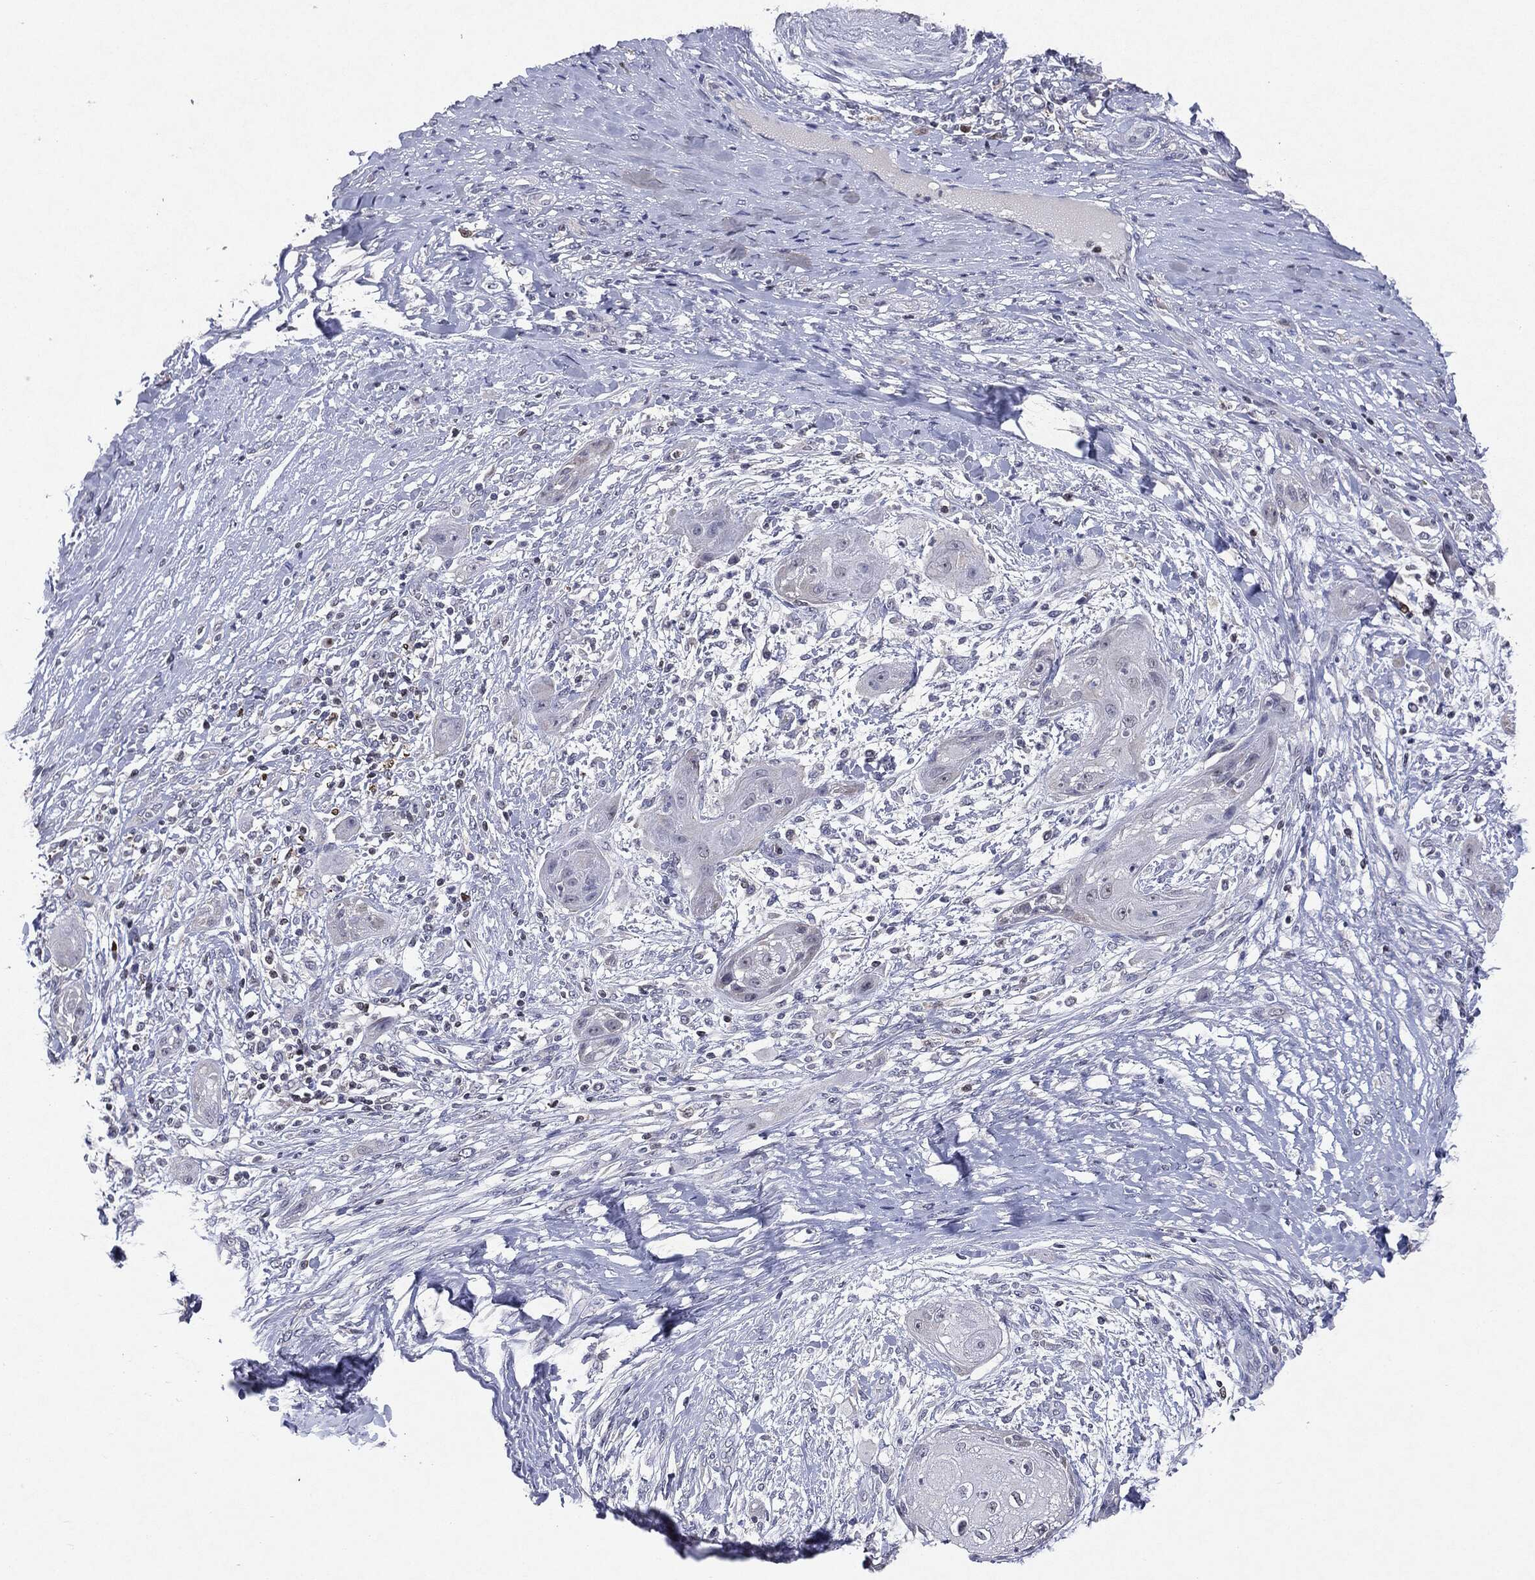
{"staining": {"intensity": "negative", "quantity": "none", "location": "none"}, "tissue": "skin cancer", "cell_type": "Tumor cells", "image_type": "cancer", "snomed": [{"axis": "morphology", "description": "Squamous cell carcinoma, NOS"}, {"axis": "topography", "description": "Skin"}], "caption": "Immunohistochemistry (IHC) image of neoplastic tissue: human skin squamous cell carcinoma stained with DAB (3,3'-diaminobenzidine) shows no significant protein positivity in tumor cells.", "gene": "KIF2C", "patient": {"sex": "male", "age": 62}}